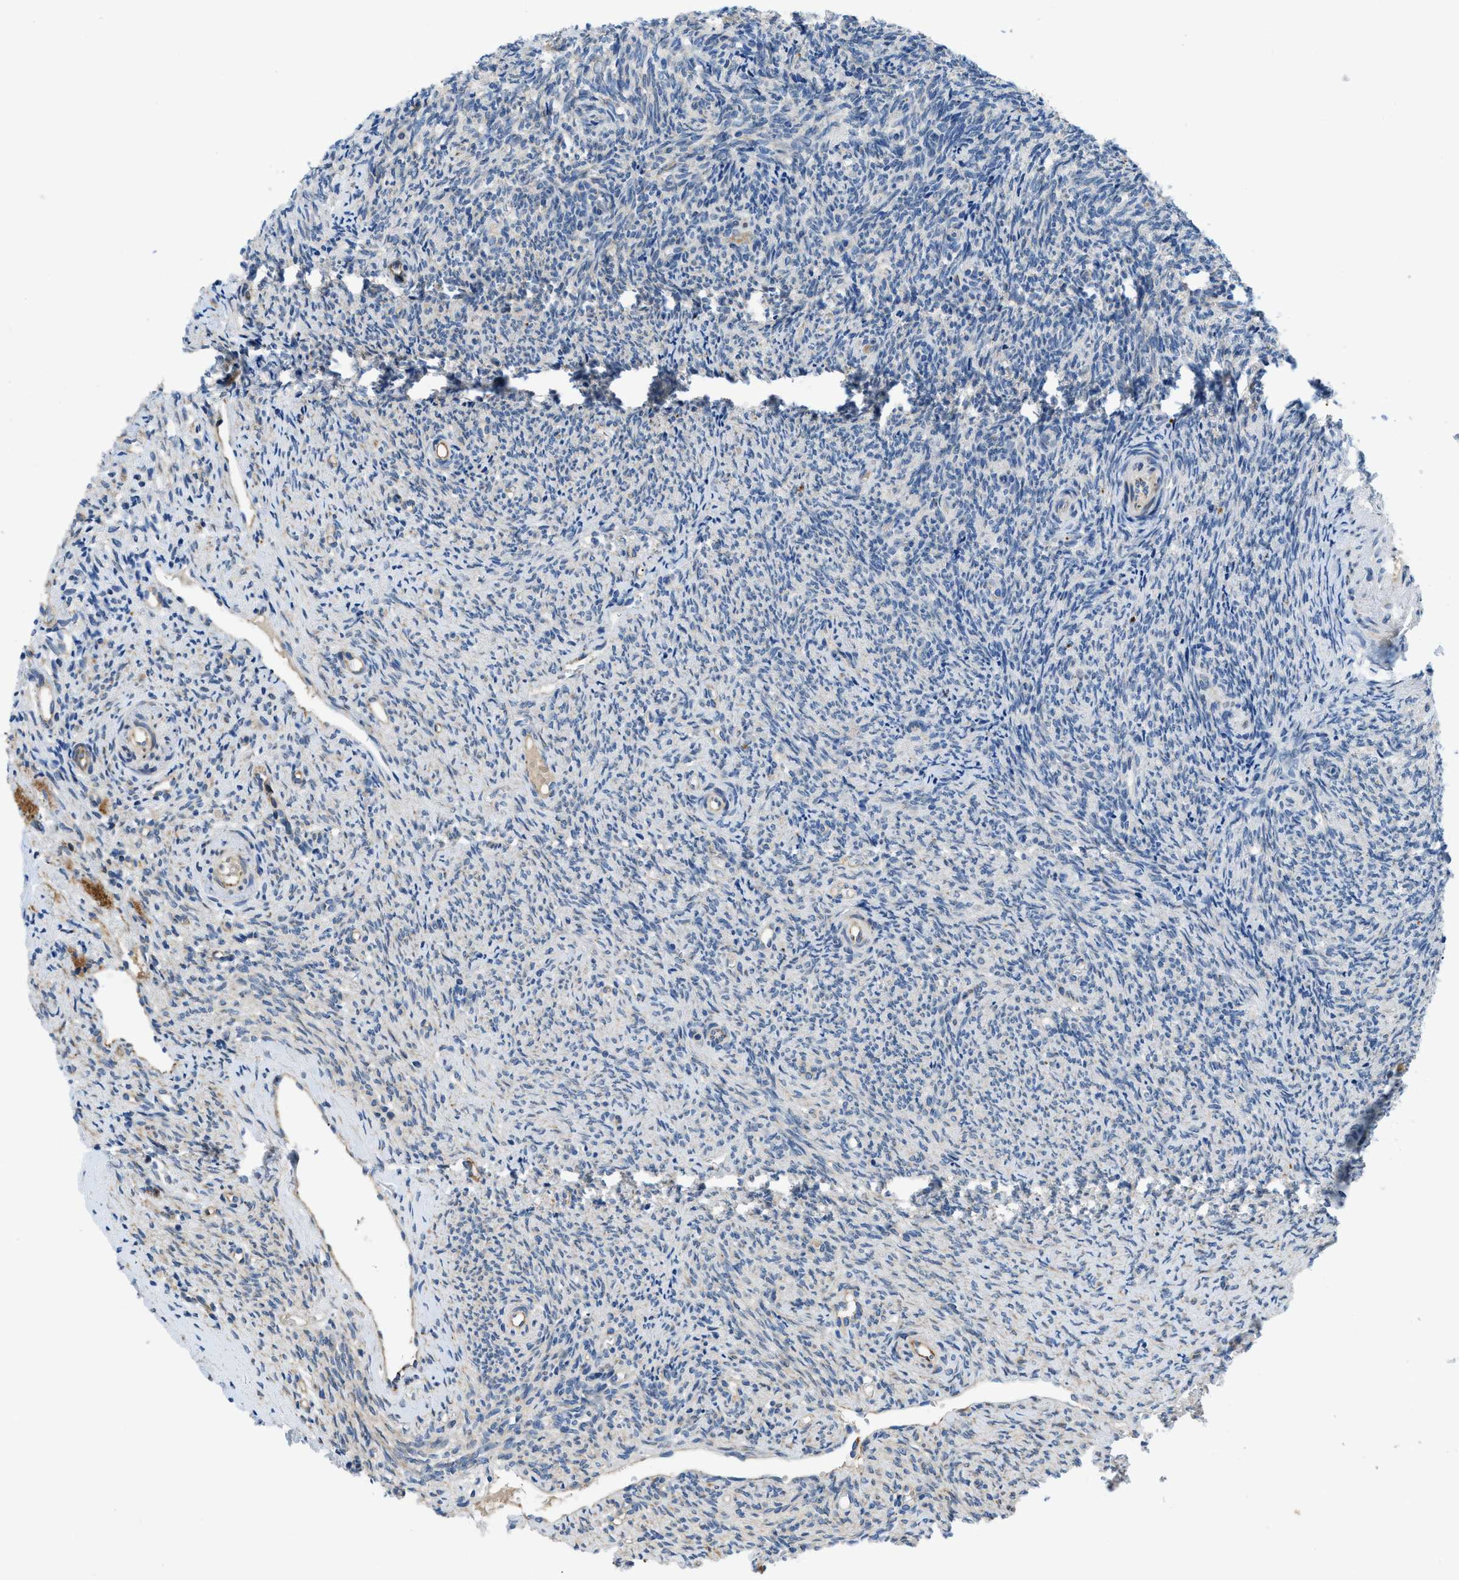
{"staining": {"intensity": "moderate", "quantity": ">75%", "location": "cytoplasmic/membranous"}, "tissue": "ovary", "cell_type": "Follicle cells", "image_type": "normal", "snomed": [{"axis": "morphology", "description": "Normal tissue, NOS"}, {"axis": "topography", "description": "Ovary"}], "caption": "Moderate cytoplasmic/membranous positivity for a protein is seen in about >75% of follicle cells of normal ovary using immunohistochemistry (IHC).", "gene": "TMEM248", "patient": {"sex": "female", "age": 41}}